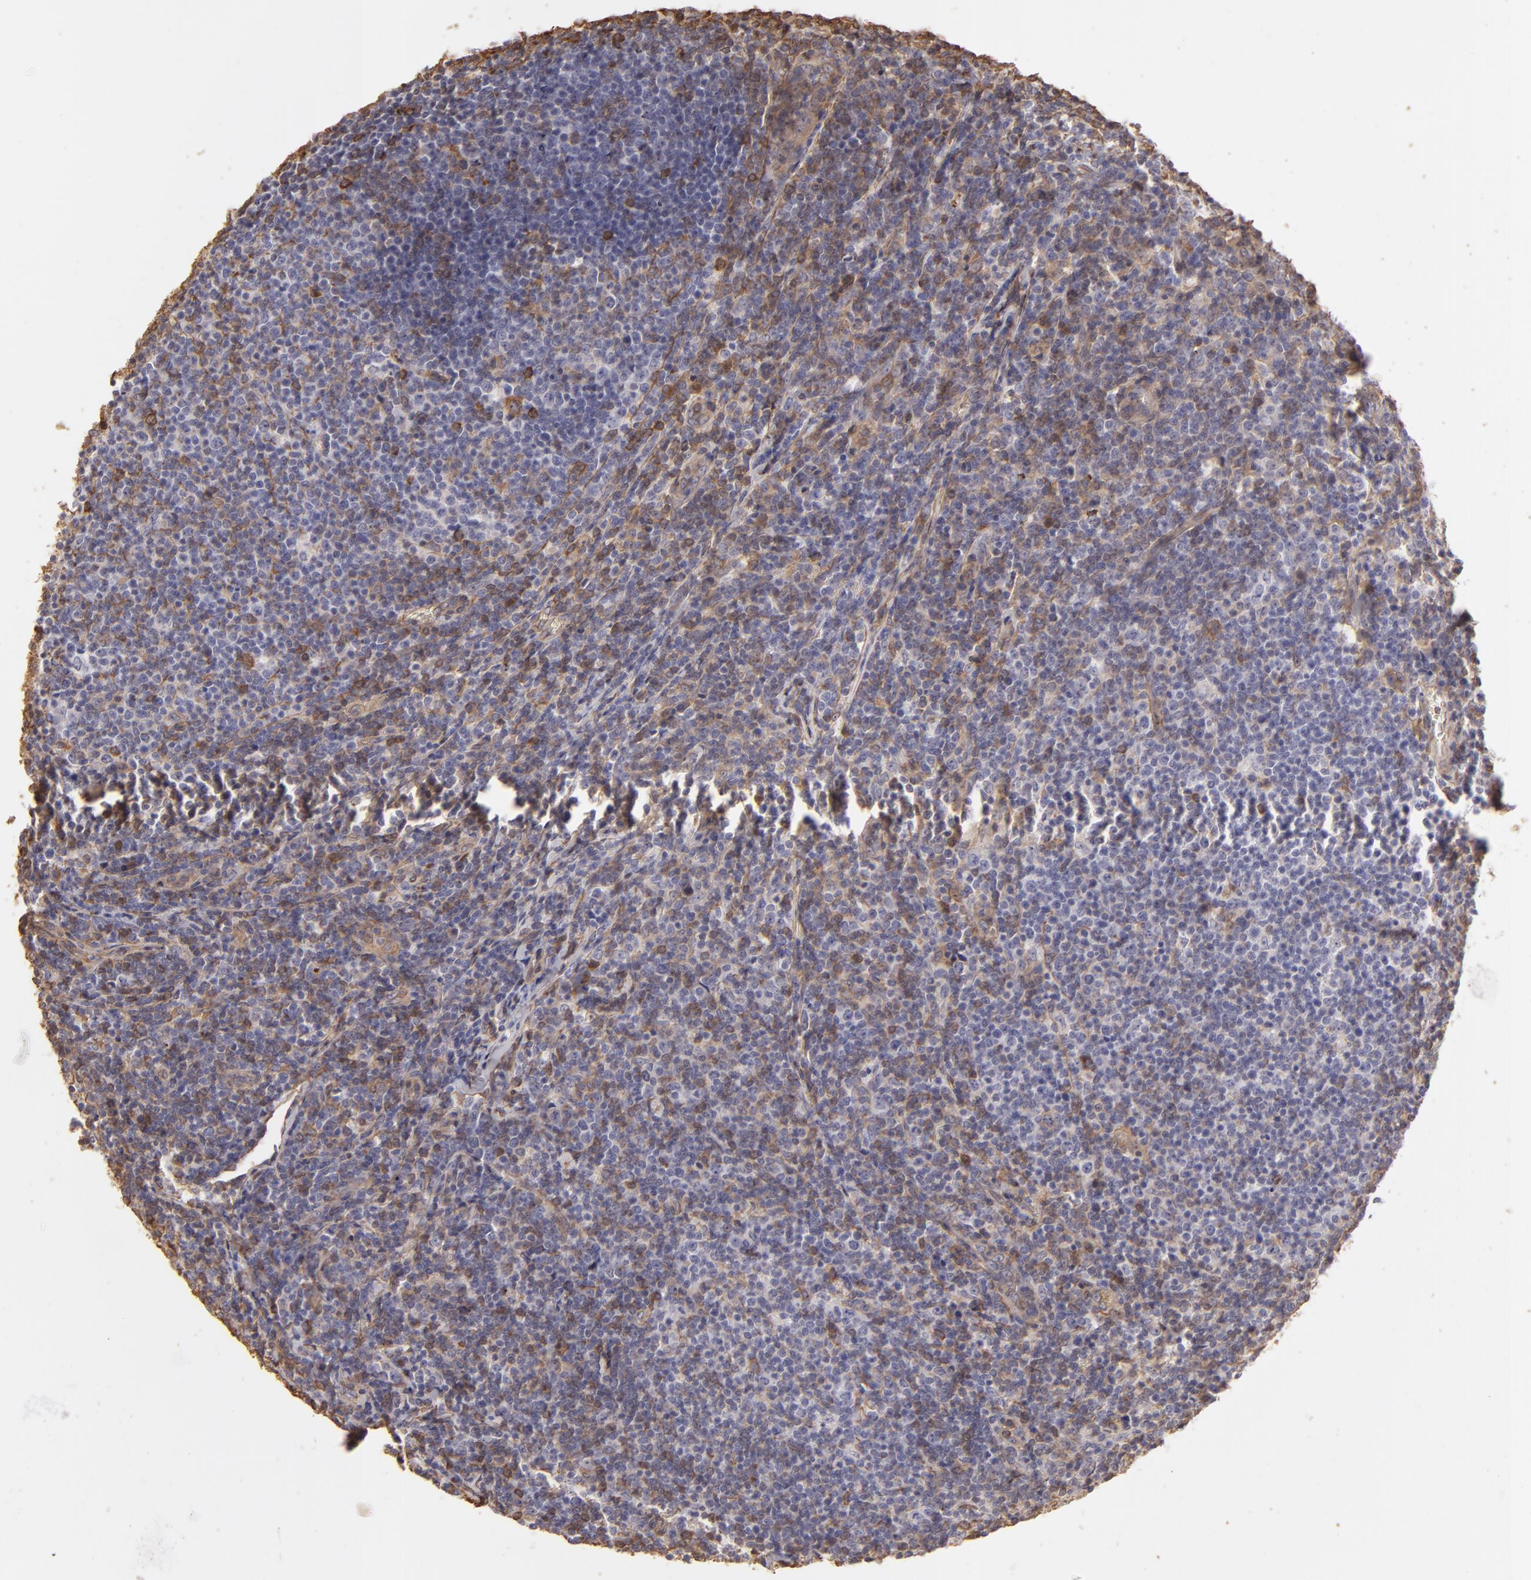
{"staining": {"intensity": "negative", "quantity": "none", "location": "none"}, "tissue": "lymphoma", "cell_type": "Tumor cells", "image_type": "cancer", "snomed": [{"axis": "morphology", "description": "Malignant lymphoma, non-Hodgkin's type, Low grade"}, {"axis": "topography", "description": "Lymph node"}], "caption": "DAB (3,3'-diaminobenzidine) immunohistochemical staining of malignant lymphoma, non-Hodgkin's type (low-grade) reveals no significant expression in tumor cells.", "gene": "HSPB6", "patient": {"sex": "male", "age": 74}}